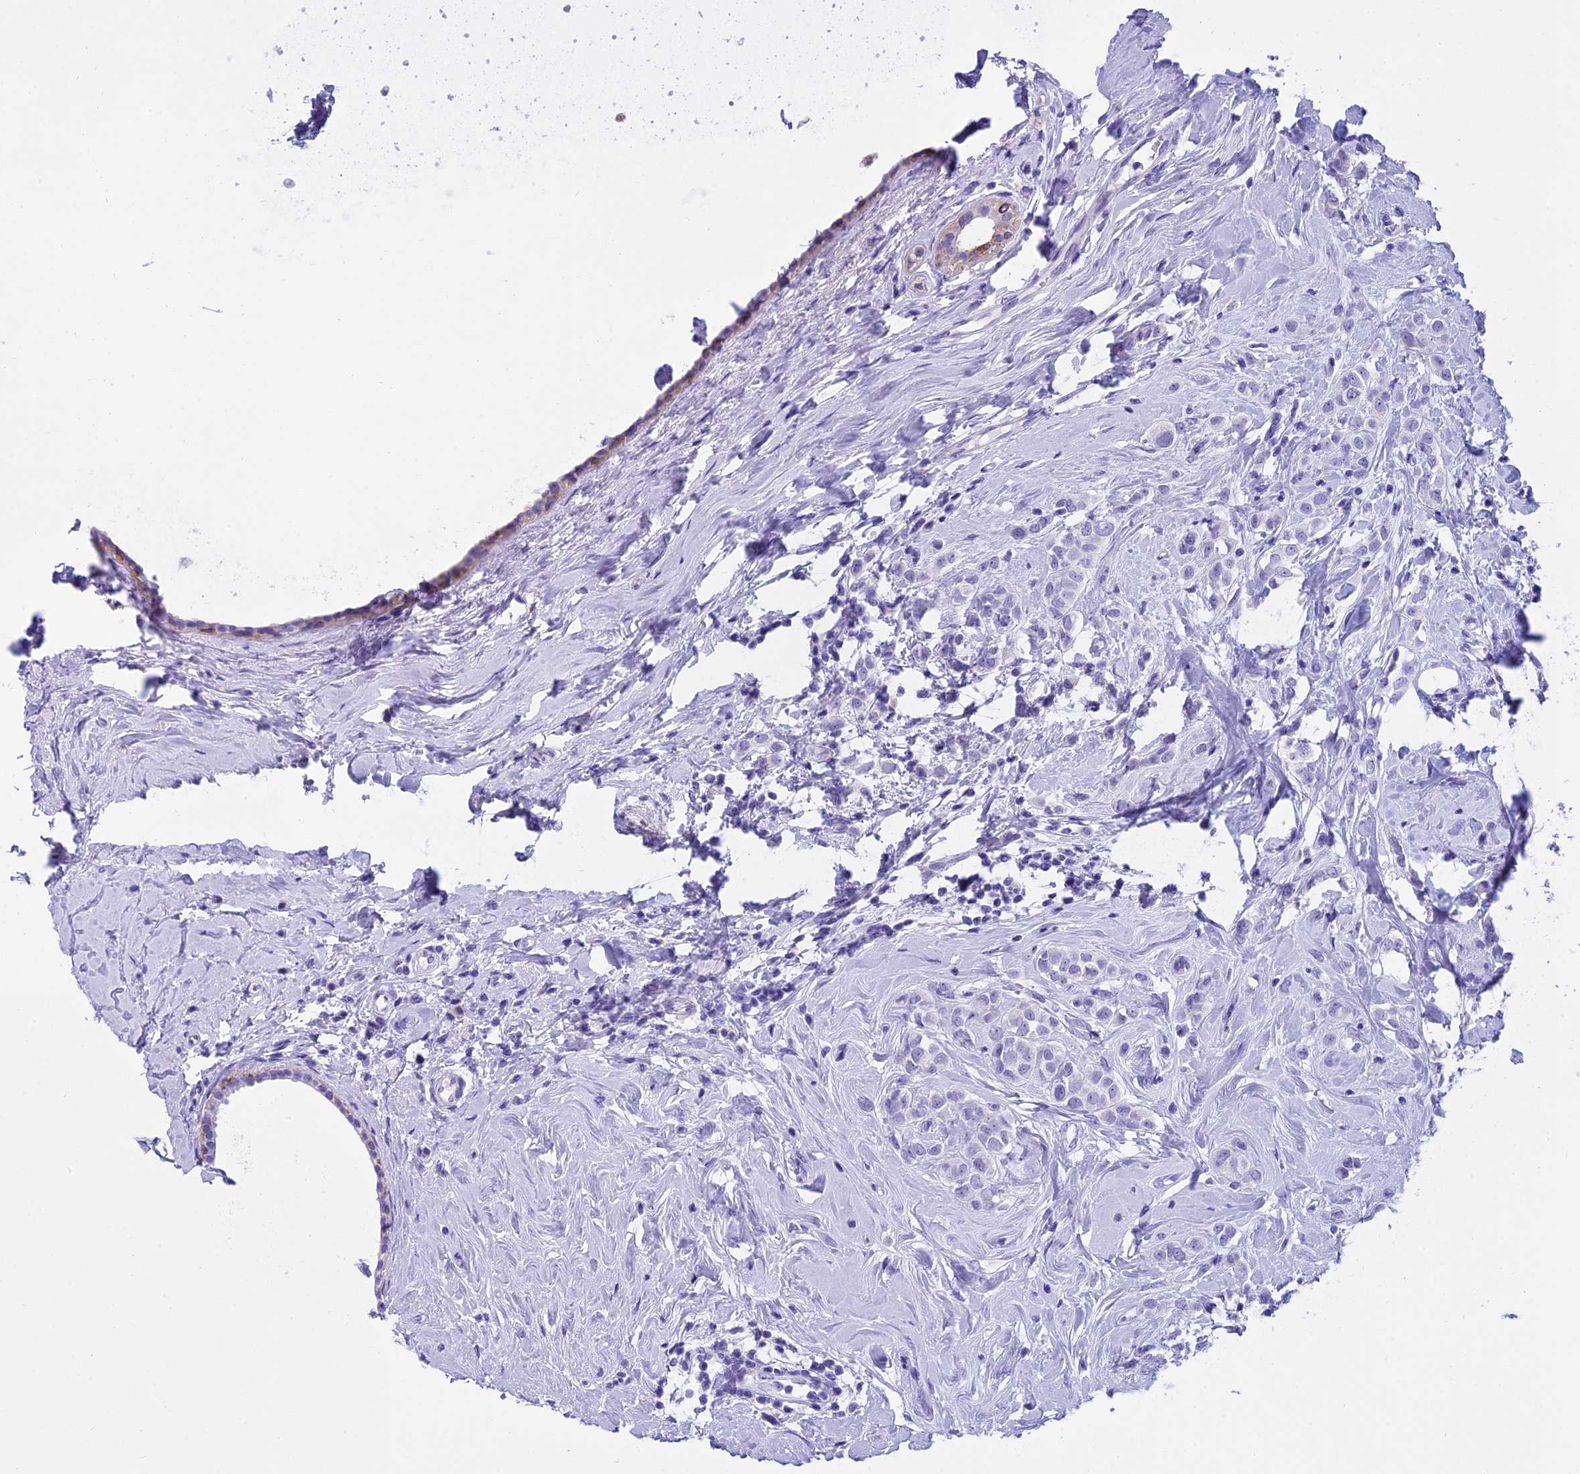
{"staining": {"intensity": "negative", "quantity": "none", "location": "none"}, "tissue": "breast cancer", "cell_type": "Tumor cells", "image_type": "cancer", "snomed": [{"axis": "morphology", "description": "Lobular carcinoma"}, {"axis": "topography", "description": "Breast"}], "caption": "Immunohistochemistry (IHC) histopathology image of neoplastic tissue: breast lobular carcinoma stained with DAB shows no significant protein positivity in tumor cells.", "gene": "KCTD14", "patient": {"sex": "female", "age": 47}}